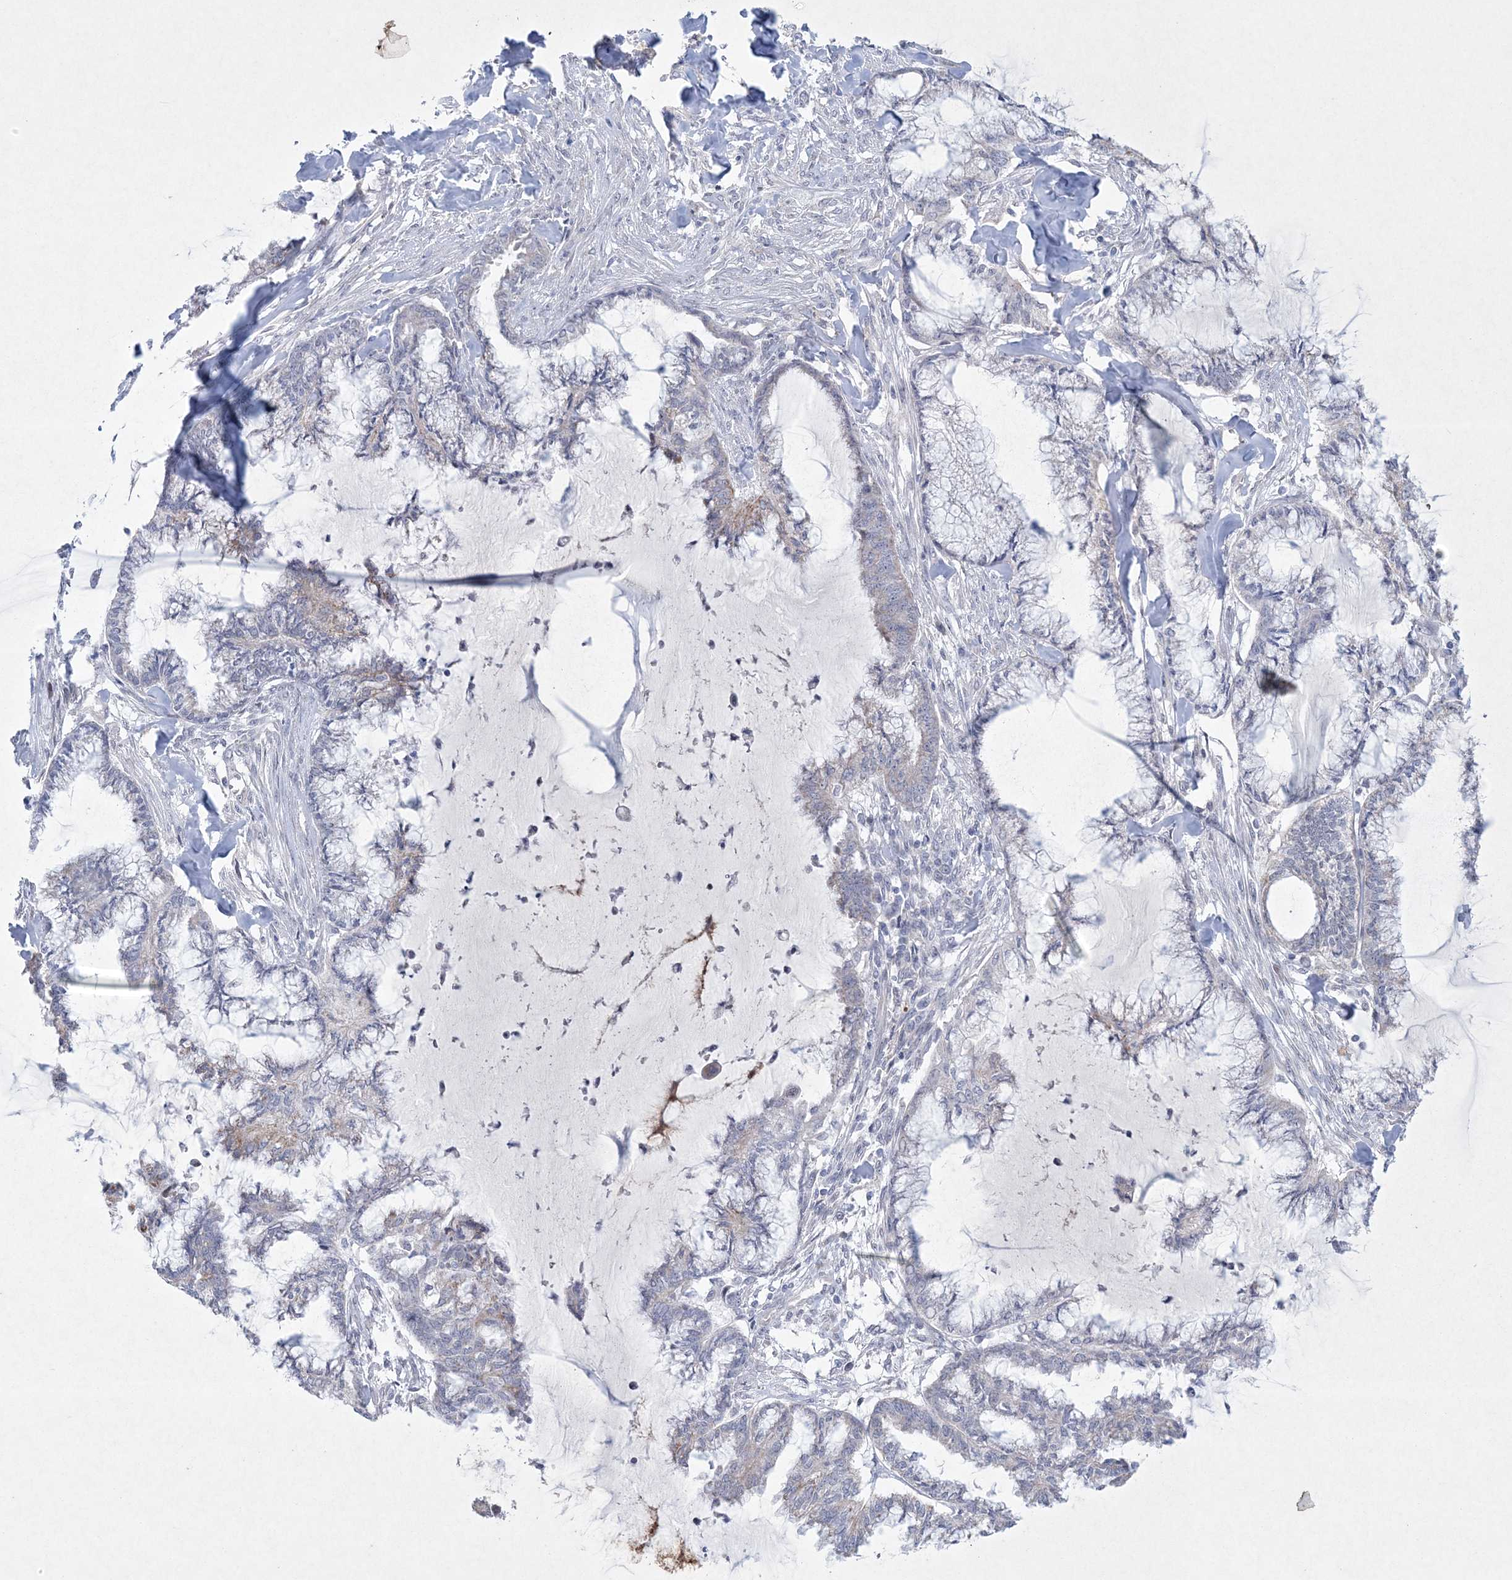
{"staining": {"intensity": "negative", "quantity": "none", "location": "none"}, "tissue": "endometrial cancer", "cell_type": "Tumor cells", "image_type": "cancer", "snomed": [{"axis": "morphology", "description": "Adenocarcinoma, NOS"}, {"axis": "topography", "description": "Endometrium"}], "caption": "Tumor cells show no significant protein expression in adenocarcinoma (endometrial).", "gene": "CES4A", "patient": {"sex": "female", "age": 86}}